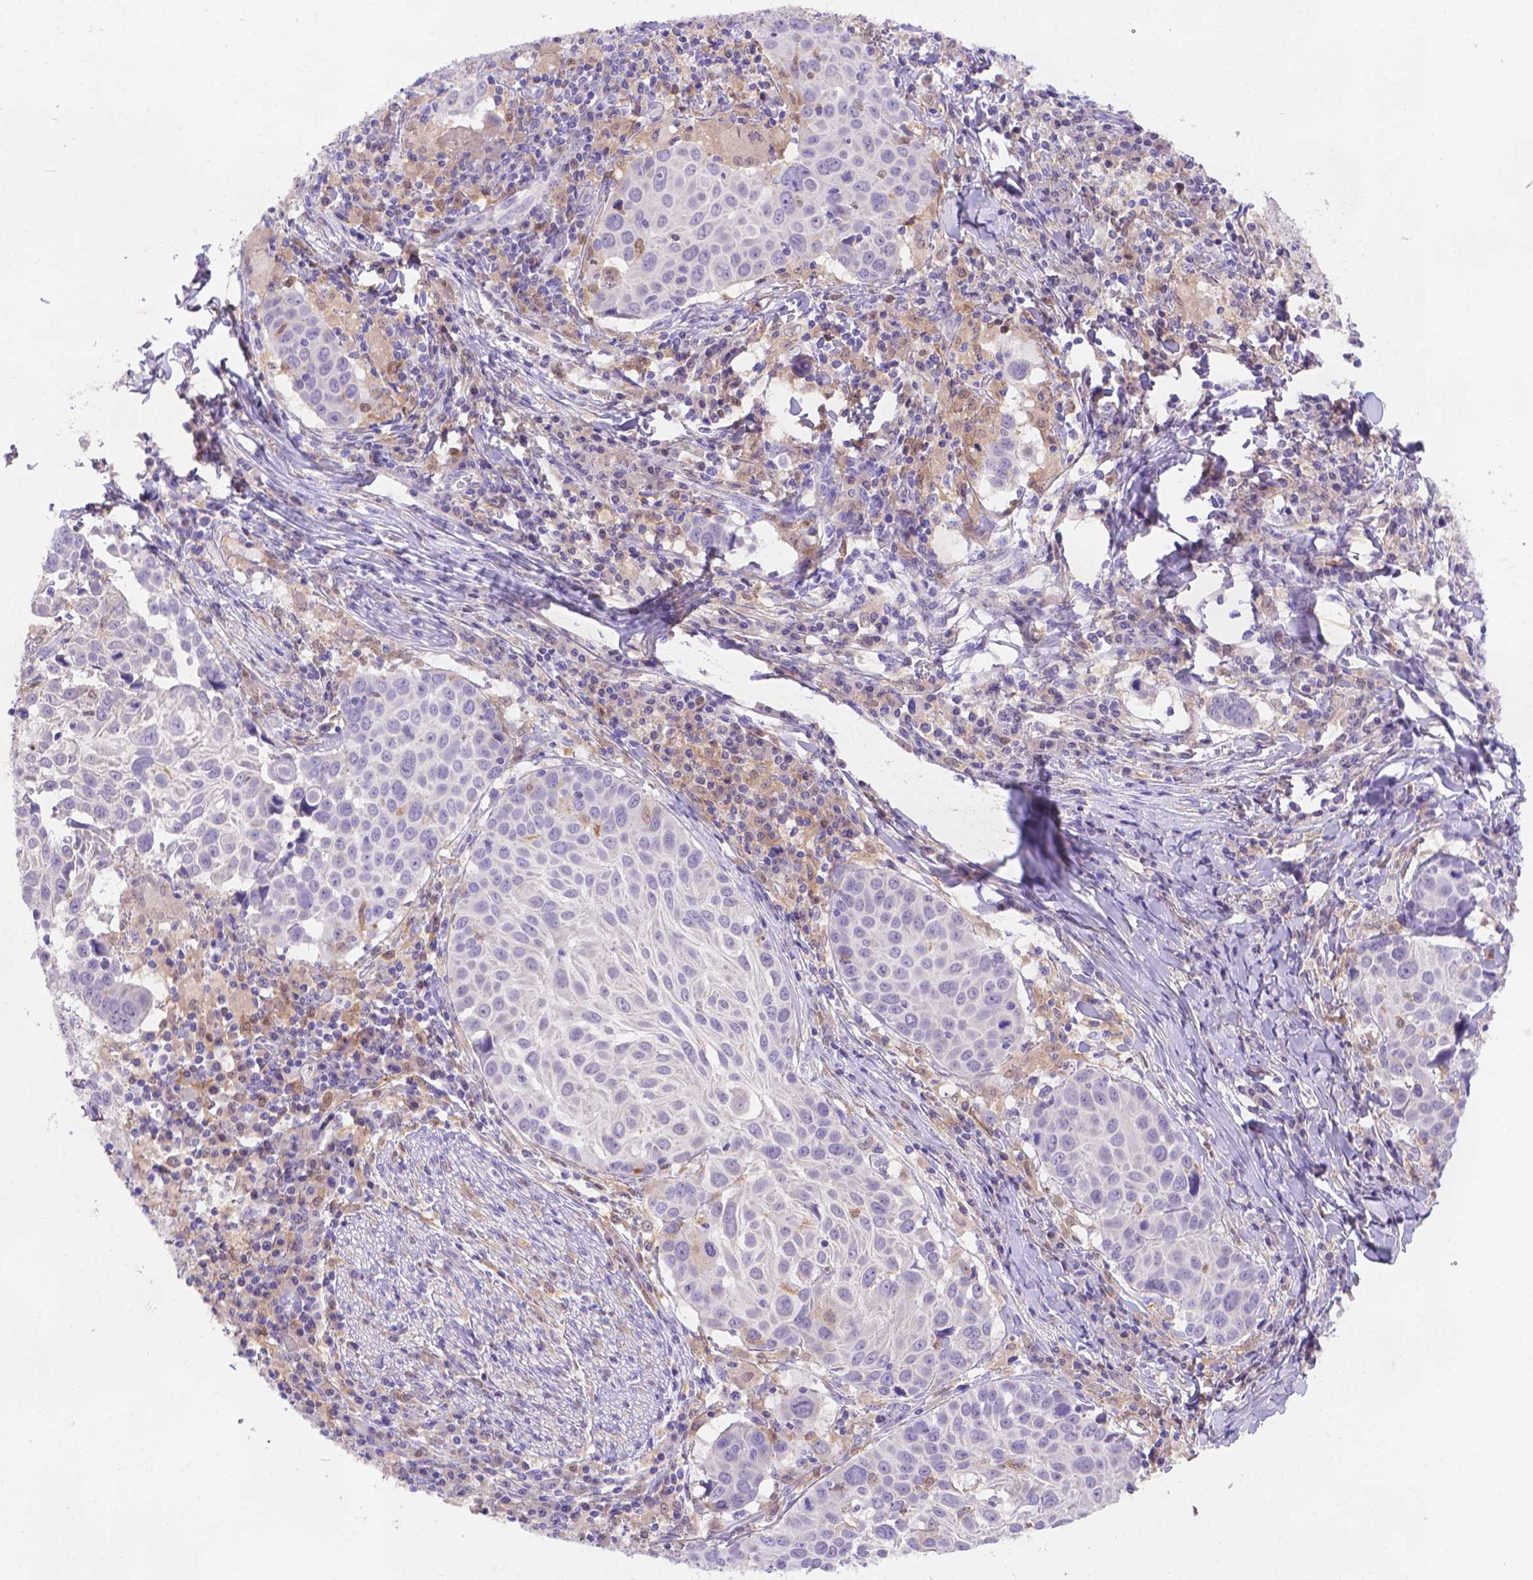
{"staining": {"intensity": "negative", "quantity": "none", "location": "none"}, "tissue": "lung cancer", "cell_type": "Tumor cells", "image_type": "cancer", "snomed": [{"axis": "morphology", "description": "Squamous cell carcinoma, NOS"}, {"axis": "topography", "description": "Lung"}], "caption": "Tumor cells are negative for protein expression in human lung cancer.", "gene": "FGD2", "patient": {"sex": "male", "age": 57}}